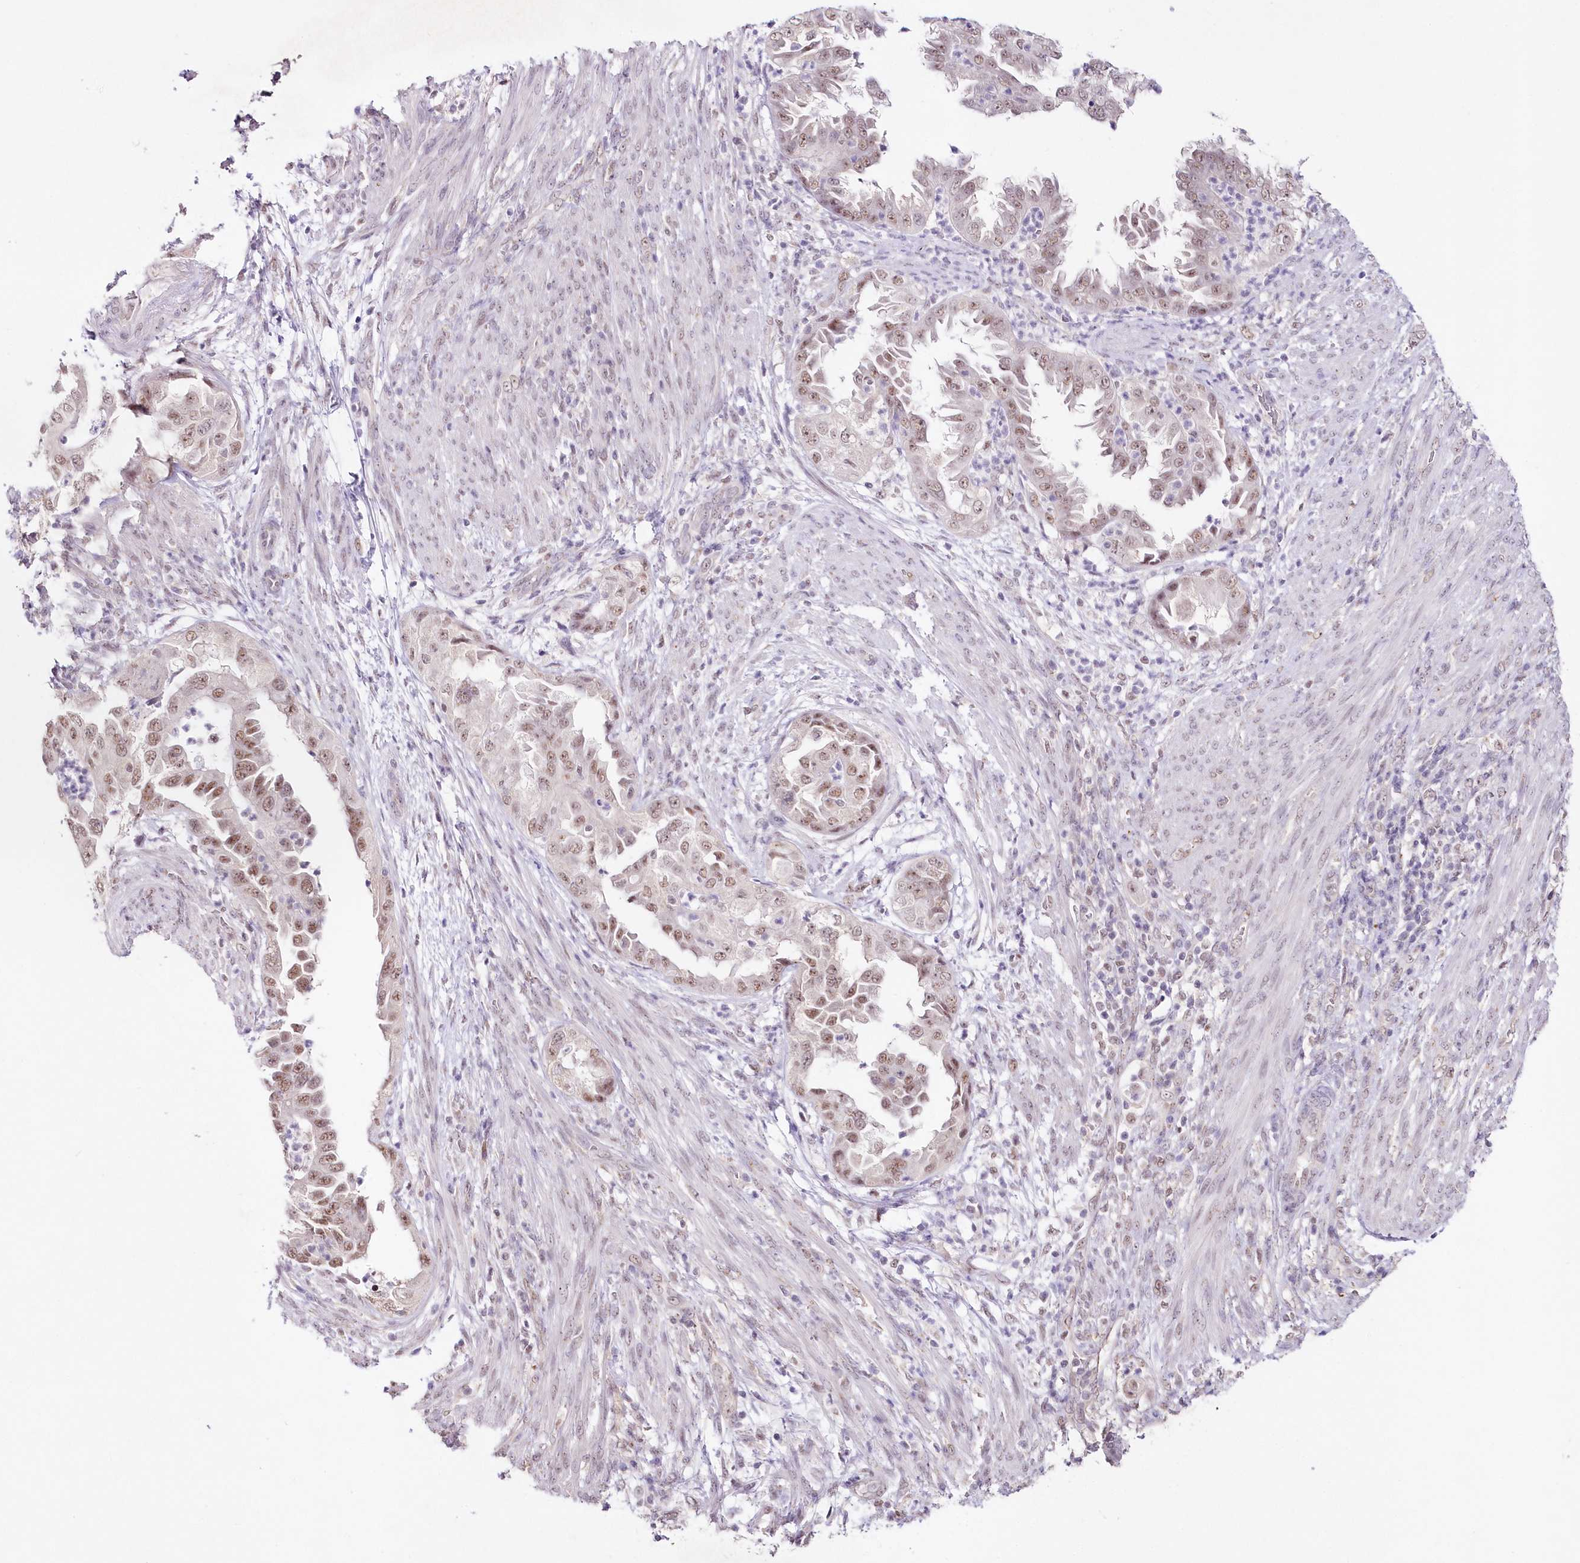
{"staining": {"intensity": "moderate", "quantity": ">75%", "location": "nuclear"}, "tissue": "endometrial cancer", "cell_type": "Tumor cells", "image_type": "cancer", "snomed": [{"axis": "morphology", "description": "Adenocarcinoma, NOS"}, {"axis": "topography", "description": "Endometrium"}], "caption": "This micrograph reveals endometrial adenocarcinoma stained with immunohistochemistry to label a protein in brown. The nuclear of tumor cells show moderate positivity for the protein. Nuclei are counter-stained blue.", "gene": "RBM27", "patient": {"sex": "female", "age": 85}}